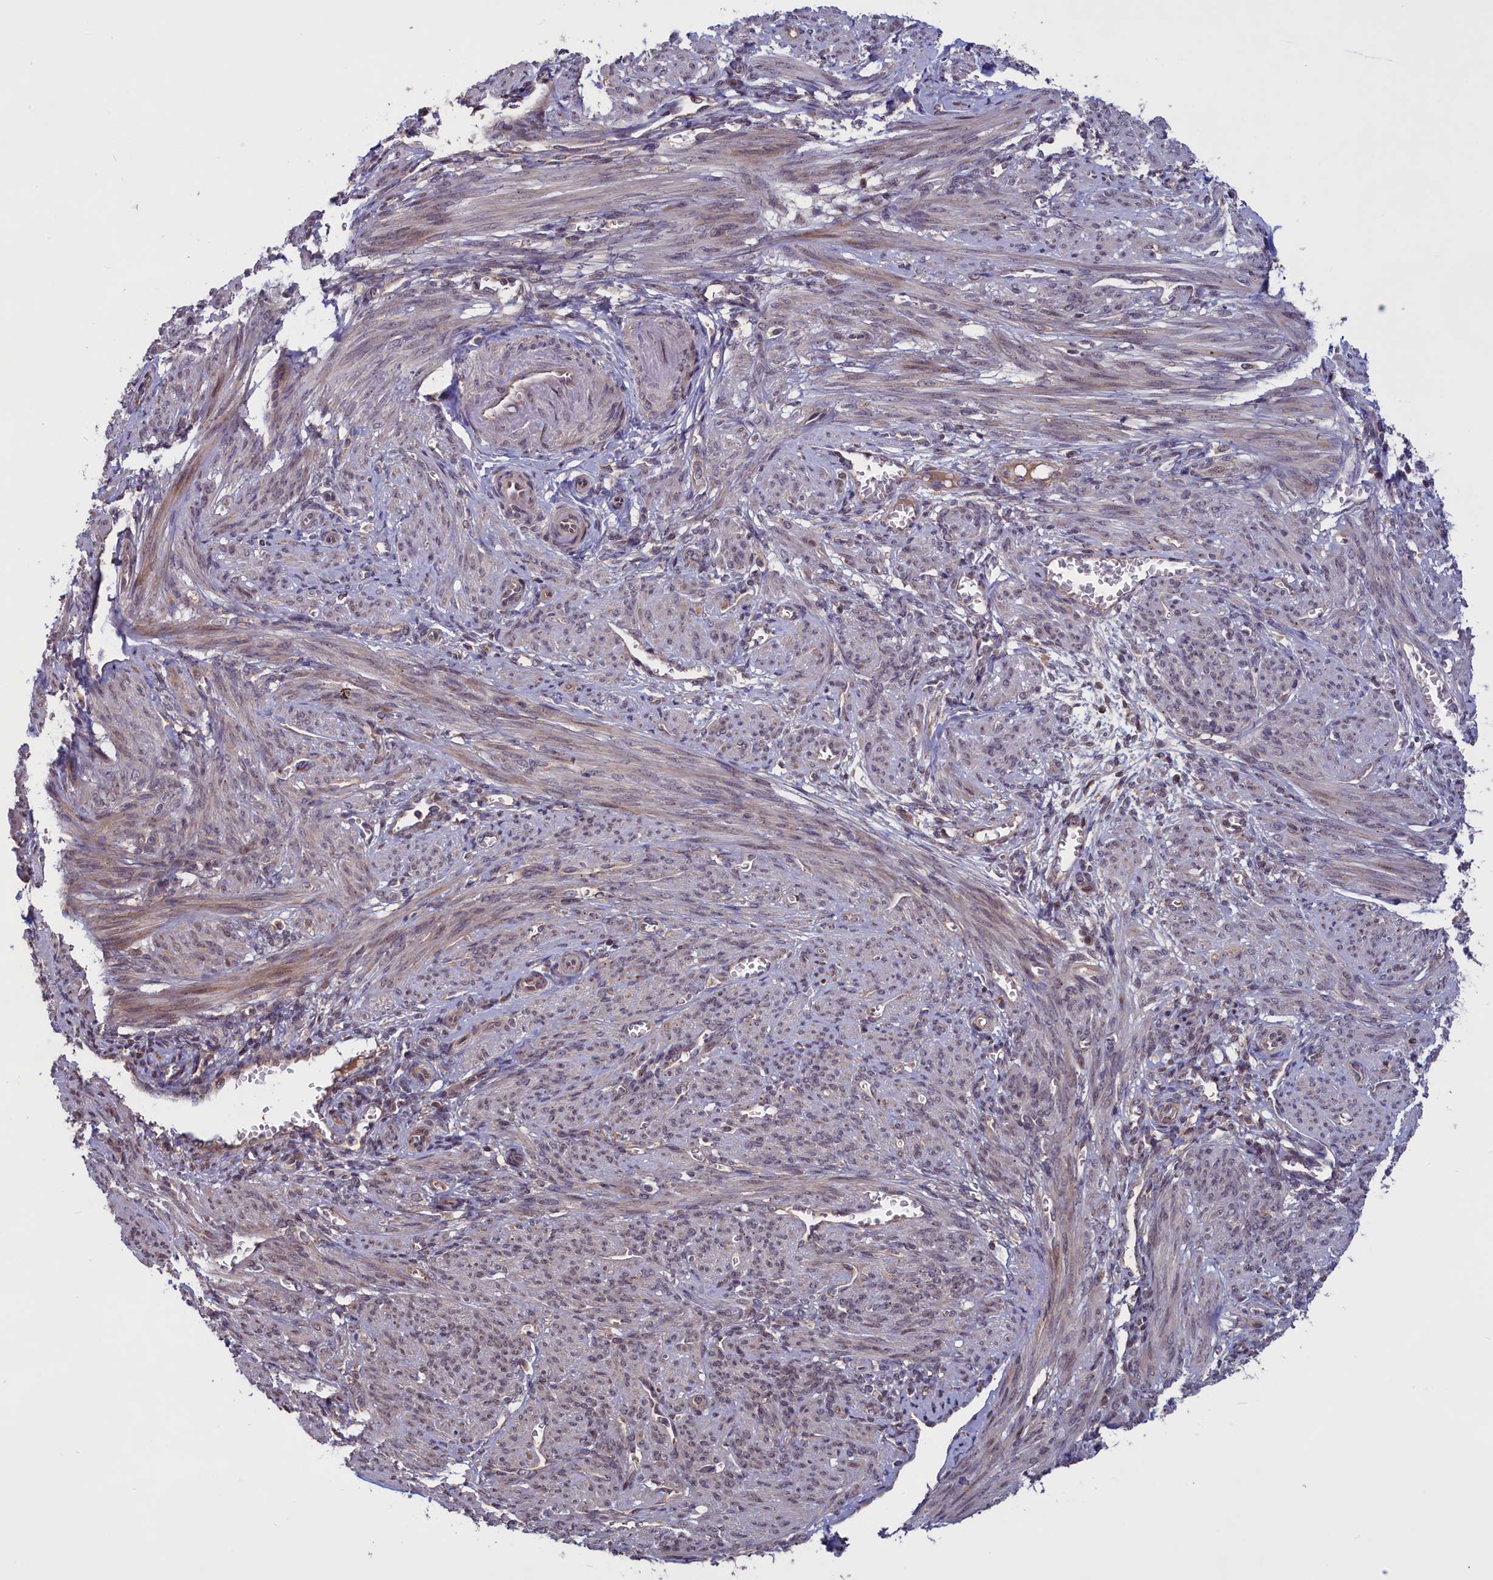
{"staining": {"intensity": "moderate", "quantity": "25%-75%", "location": "cytoplasmic/membranous,nuclear"}, "tissue": "smooth muscle", "cell_type": "Smooth muscle cells", "image_type": "normal", "snomed": [{"axis": "morphology", "description": "Normal tissue, NOS"}, {"axis": "topography", "description": "Smooth muscle"}], "caption": "Moderate cytoplasmic/membranous,nuclear positivity for a protein is identified in approximately 25%-75% of smooth muscle cells of normal smooth muscle using IHC.", "gene": "DENND1B", "patient": {"sex": "female", "age": 39}}